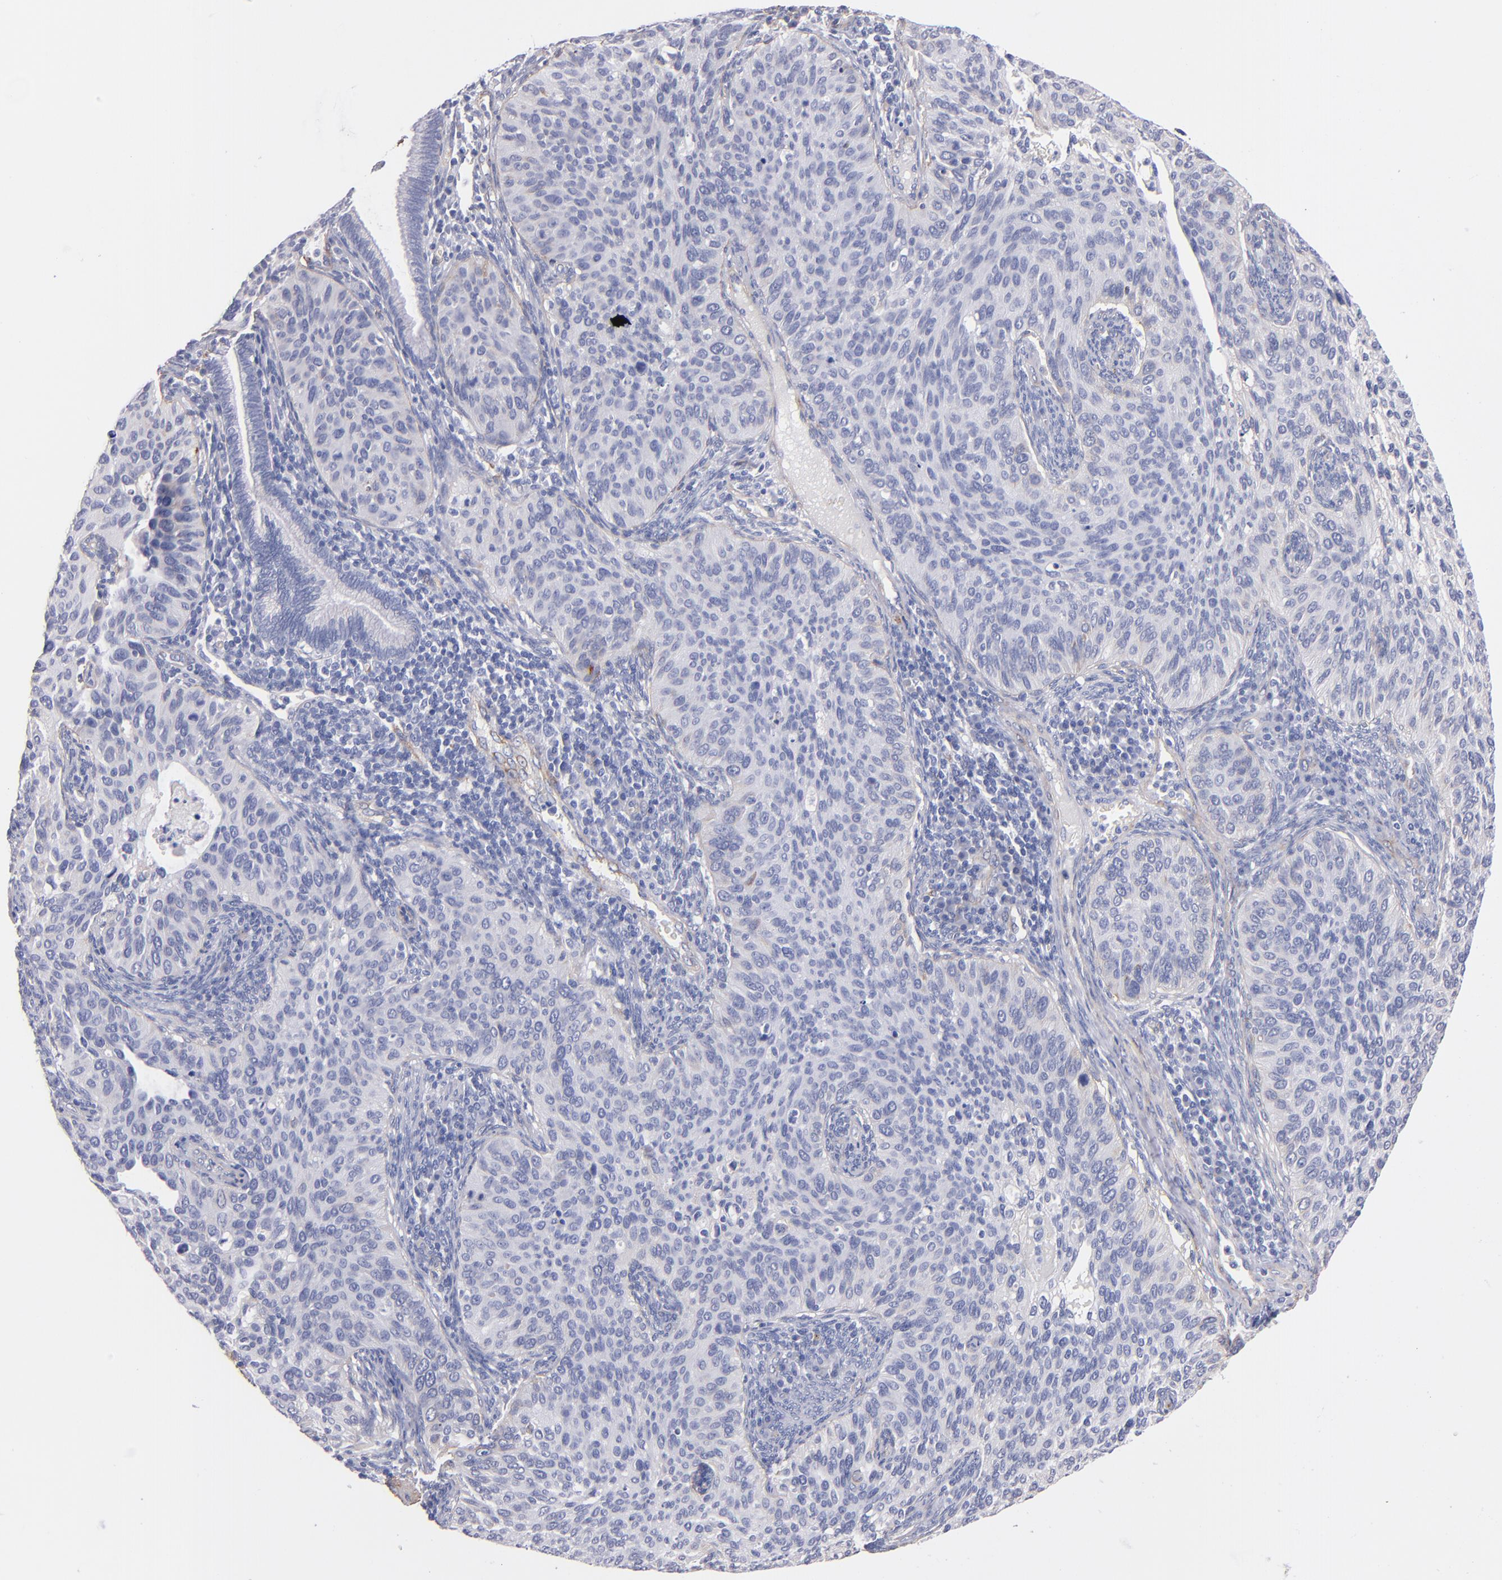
{"staining": {"intensity": "weak", "quantity": "<25%", "location": "cytoplasmic/membranous"}, "tissue": "cervical cancer", "cell_type": "Tumor cells", "image_type": "cancer", "snomed": [{"axis": "morphology", "description": "Adenocarcinoma, NOS"}, {"axis": "topography", "description": "Cervix"}], "caption": "An IHC photomicrograph of cervical cancer (adenocarcinoma) is shown. There is no staining in tumor cells of cervical cancer (adenocarcinoma).", "gene": "LAMC1", "patient": {"sex": "female", "age": 29}}